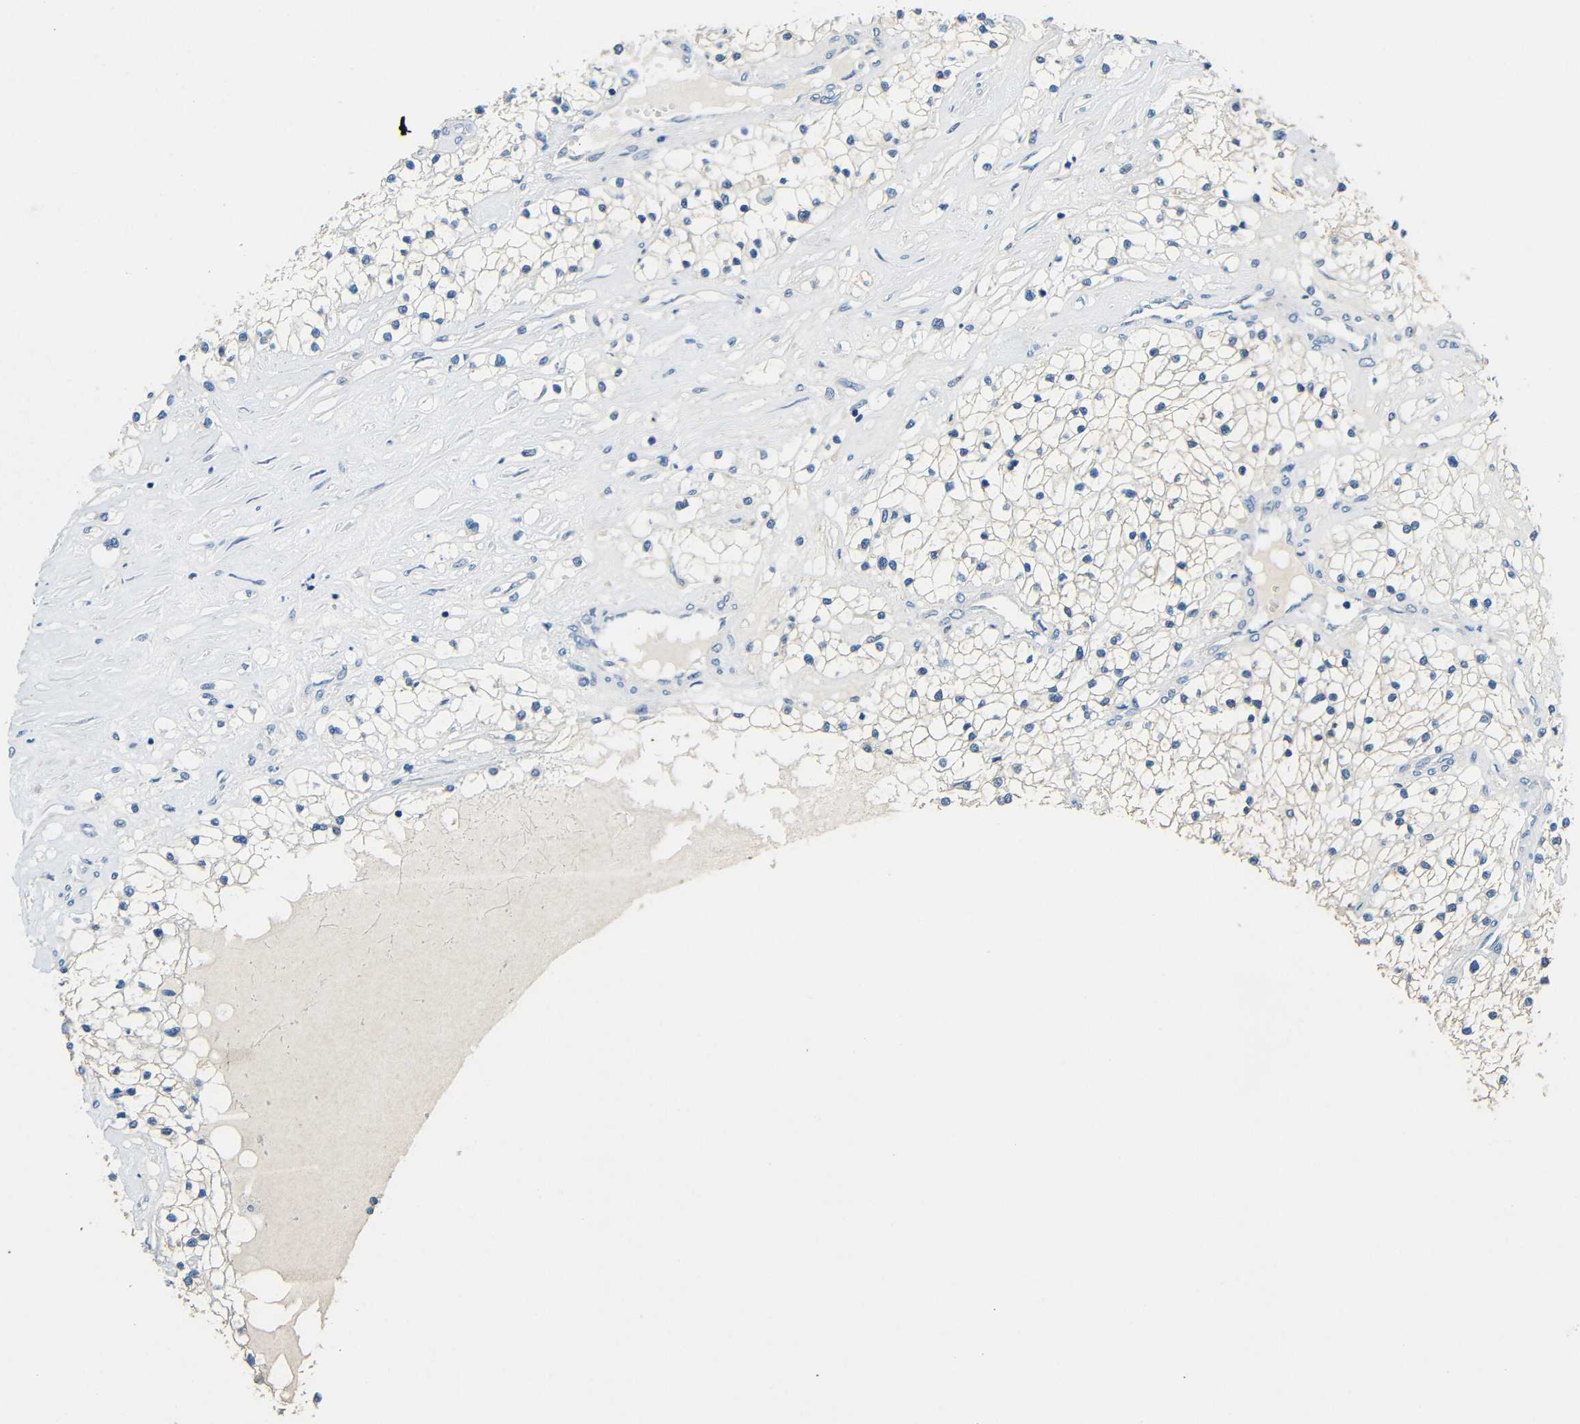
{"staining": {"intensity": "negative", "quantity": "none", "location": "none"}, "tissue": "renal cancer", "cell_type": "Tumor cells", "image_type": "cancer", "snomed": [{"axis": "morphology", "description": "Adenocarcinoma, NOS"}, {"axis": "topography", "description": "Kidney"}], "caption": "Photomicrograph shows no protein staining in tumor cells of renal cancer tissue.", "gene": "FMO5", "patient": {"sex": "male", "age": 68}}